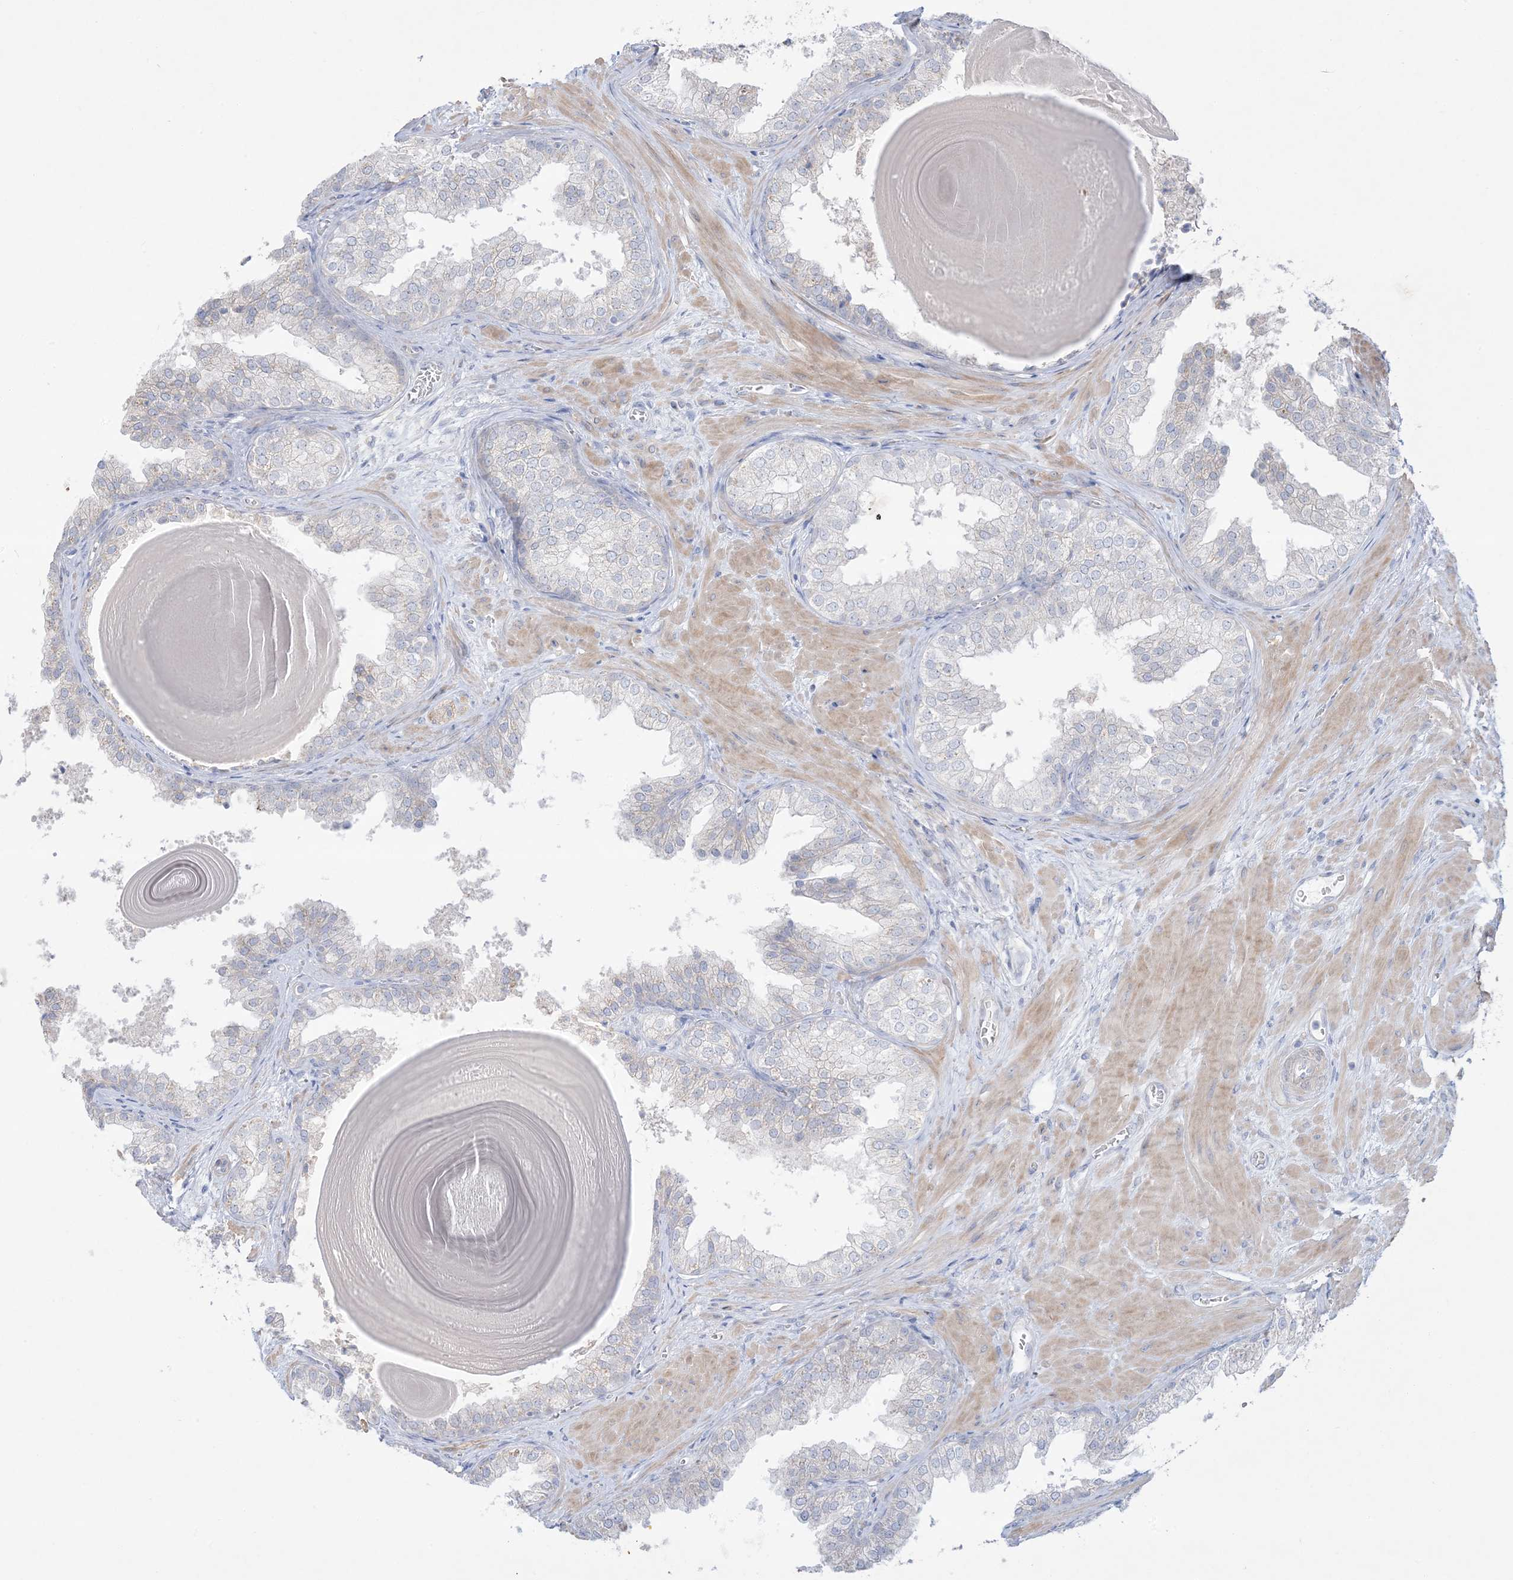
{"staining": {"intensity": "negative", "quantity": "none", "location": "none"}, "tissue": "prostate", "cell_type": "Glandular cells", "image_type": "normal", "snomed": [{"axis": "morphology", "description": "Normal tissue, NOS"}, {"axis": "topography", "description": "Prostate"}], "caption": "Immunohistochemical staining of unremarkable prostate displays no significant staining in glandular cells. Nuclei are stained in blue.", "gene": "FAM184A", "patient": {"sex": "male", "age": 48}}